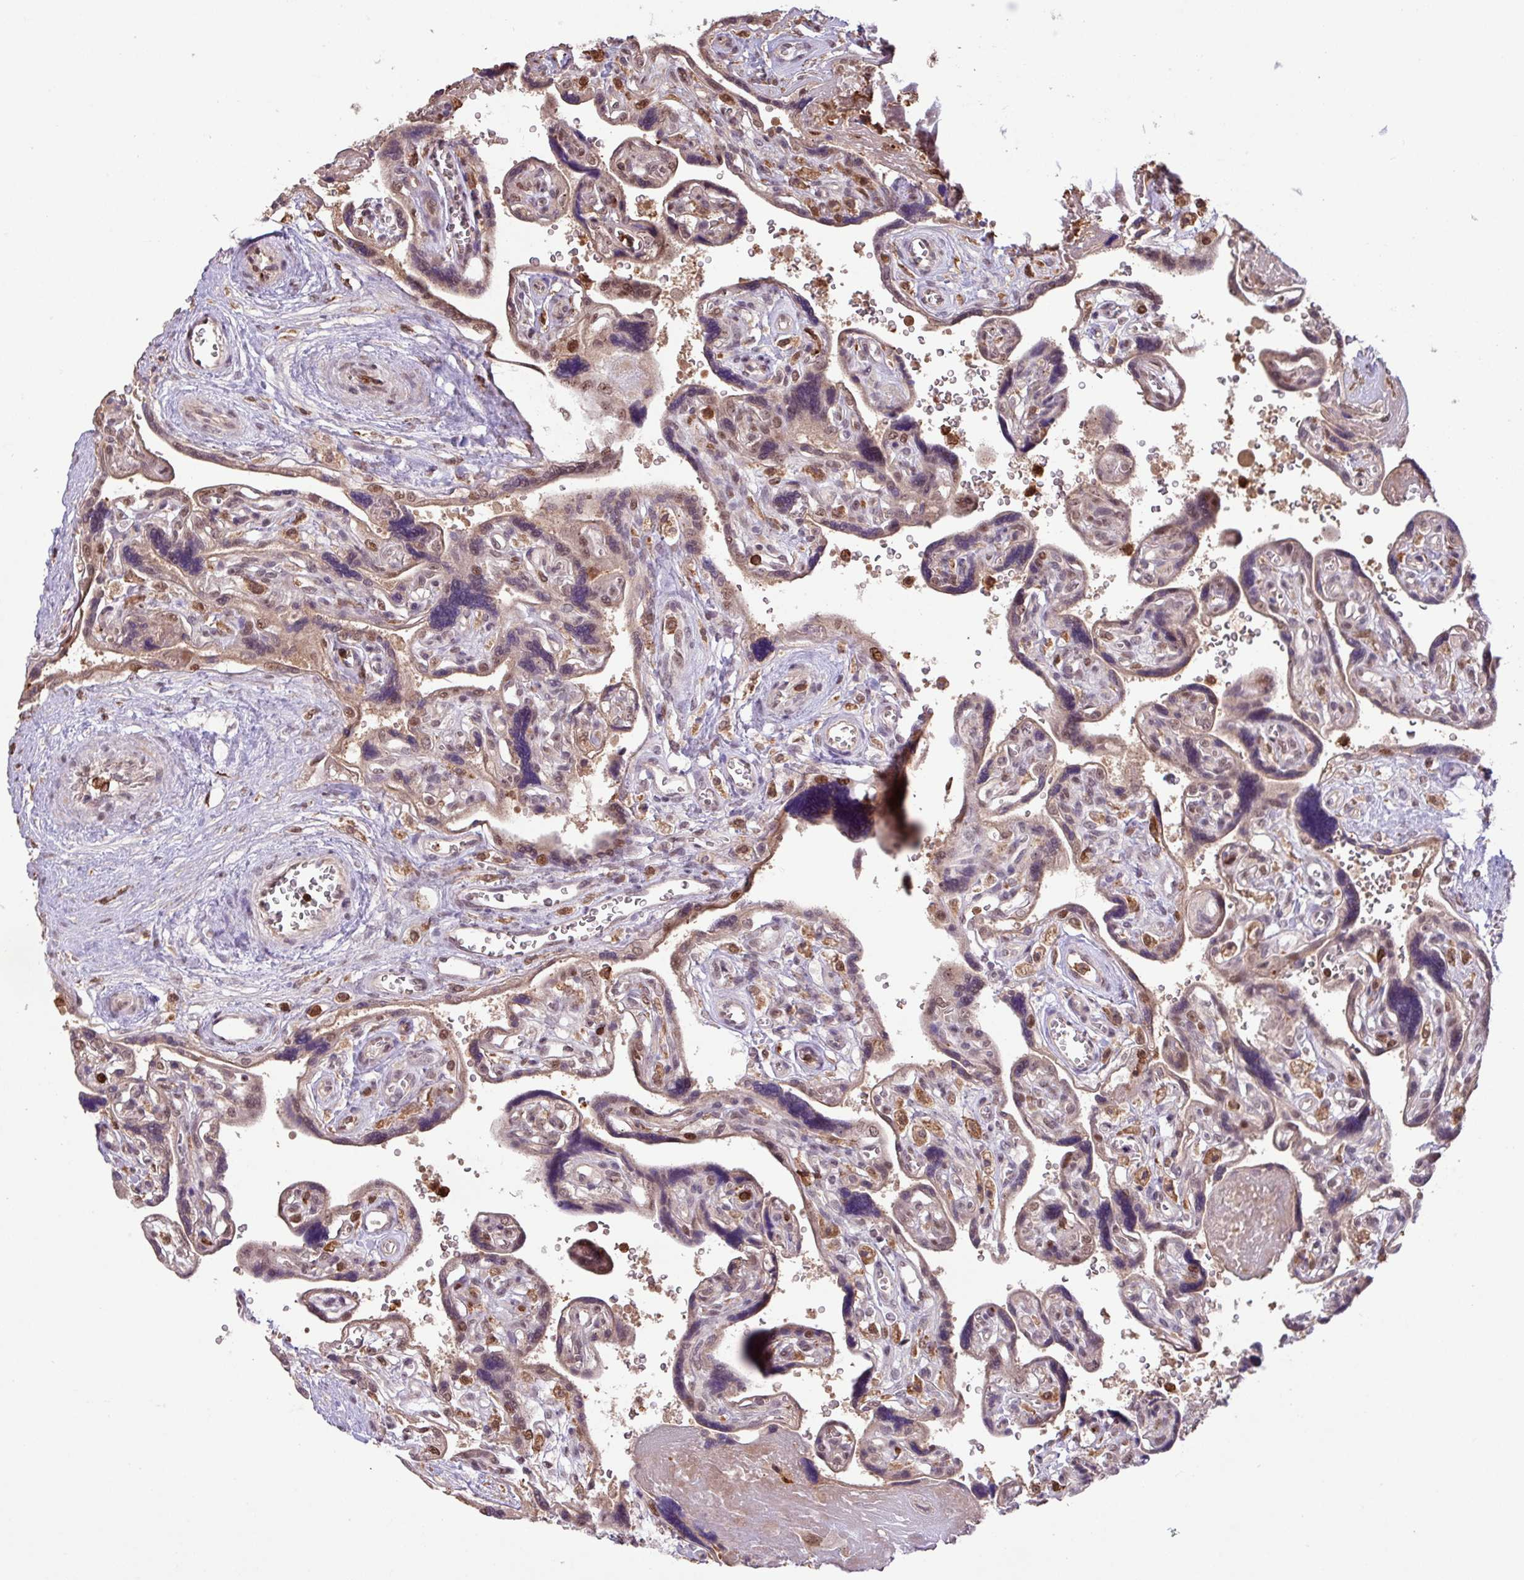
{"staining": {"intensity": "moderate", "quantity": ">75%", "location": "nuclear"}, "tissue": "placenta", "cell_type": "Decidual cells", "image_type": "normal", "snomed": [{"axis": "morphology", "description": "Normal tissue, NOS"}, {"axis": "topography", "description": "Placenta"}], "caption": "Placenta stained for a protein displays moderate nuclear positivity in decidual cells. (Stains: DAB in brown, nuclei in blue, Microscopy: brightfield microscopy at high magnification).", "gene": "GON7", "patient": {"sex": "female", "age": 39}}